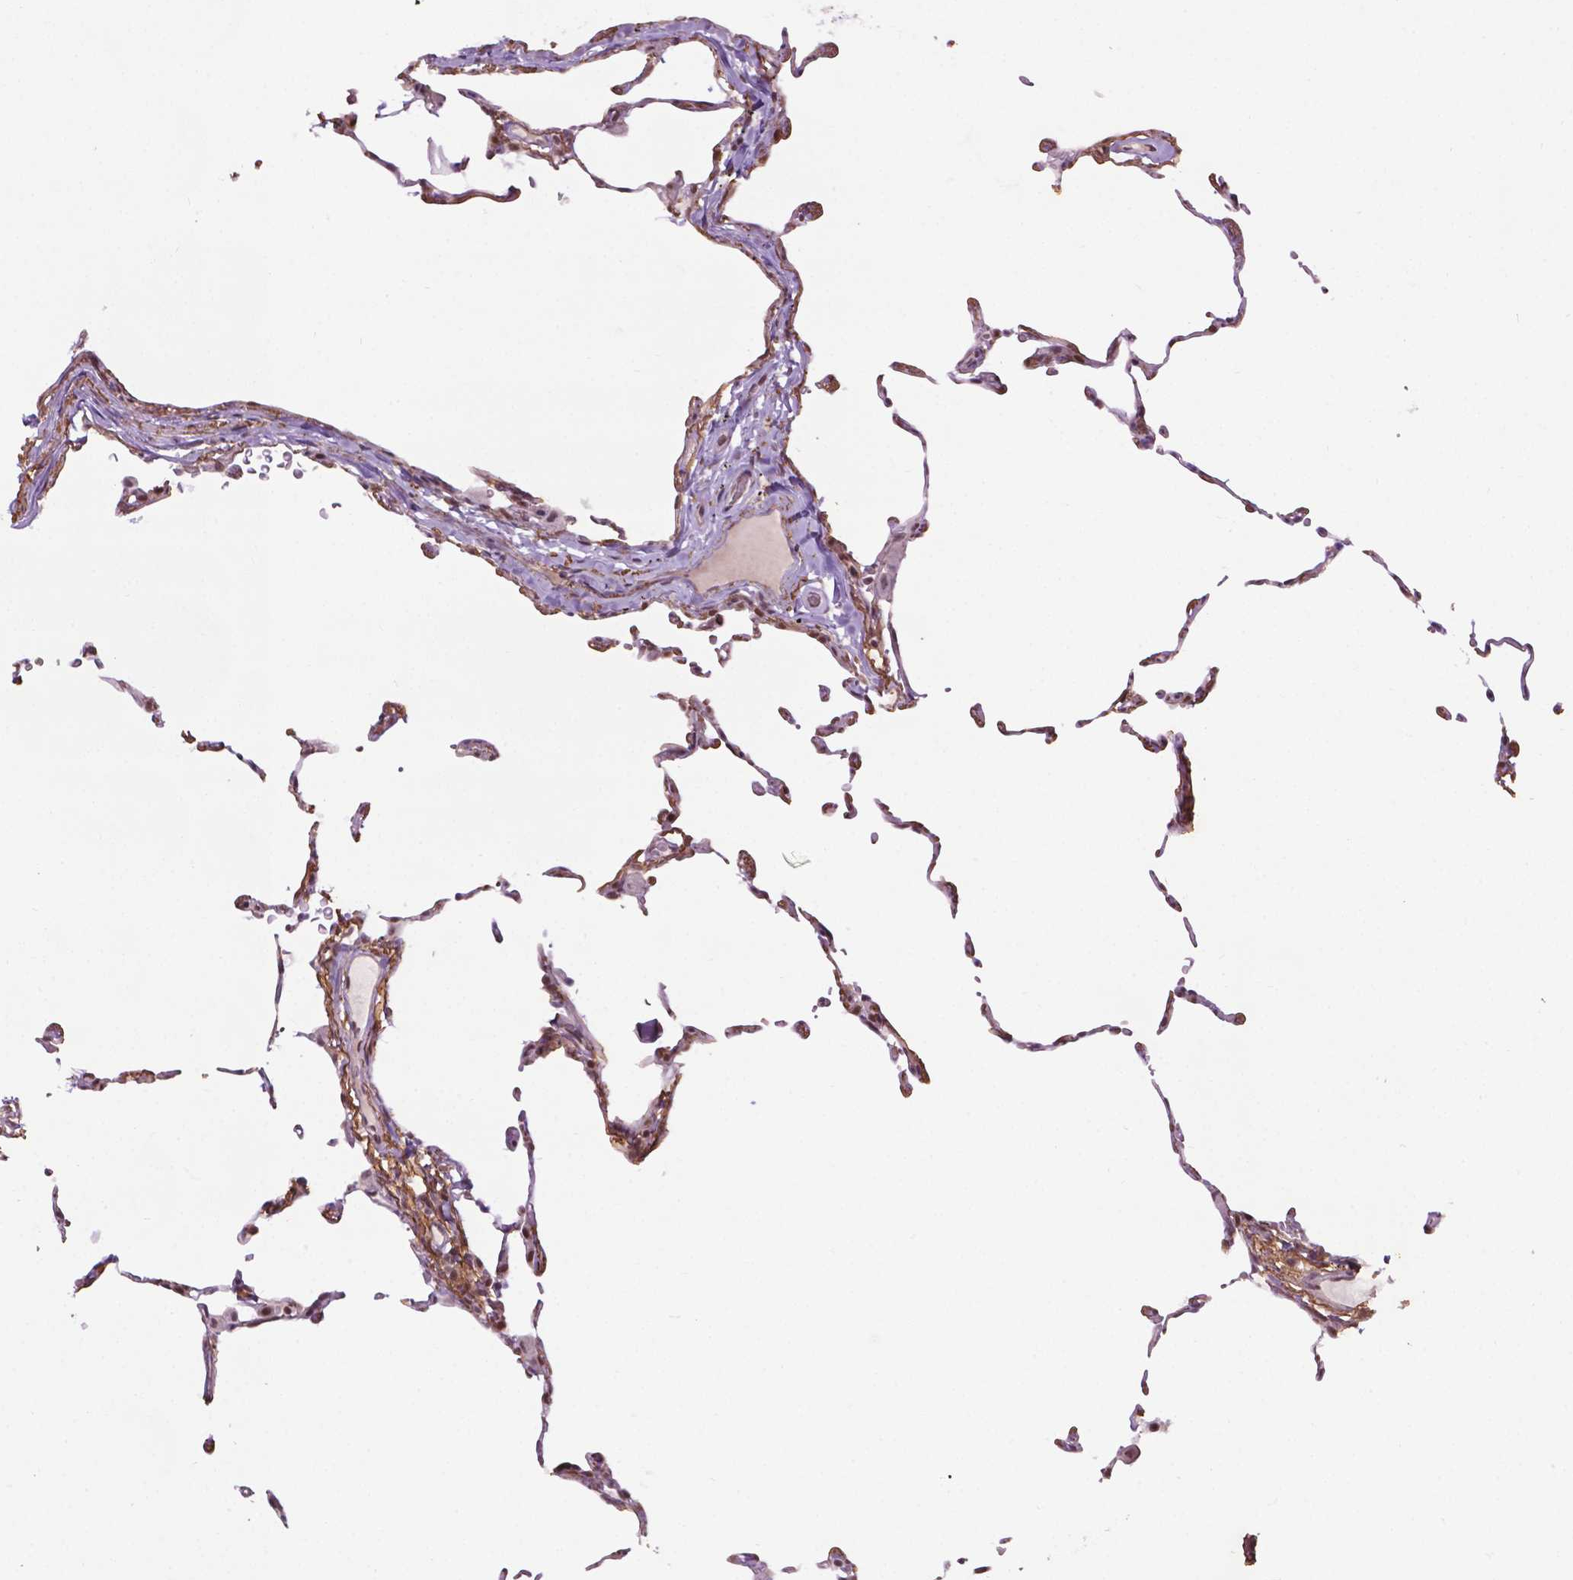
{"staining": {"intensity": "moderate", "quantity": "25%-75%", "location": "nuclear"}, "tissue": "lung", "cell_type": "Alveolar cells", "image_type": "normal", "snomed": [{"axis": "morphology", "description": "Normal tissue, NOS"}, {"axis": "topography", "description": "Lung"}], "caption": "IHC staining of normal lung, which exhibits medium levels of moderate nuclear positivity in about 25%-75% of alveolar cells indicating moderate nuclear protein positivity. The staining was performed using DAB (3,3'-diaminobenzidine) (brown) for protein detection and nuclei were counterstained in hematoxylin (blue).", "gene": "UBQLN4", "patient": {"sex": "female", "age": 57}}